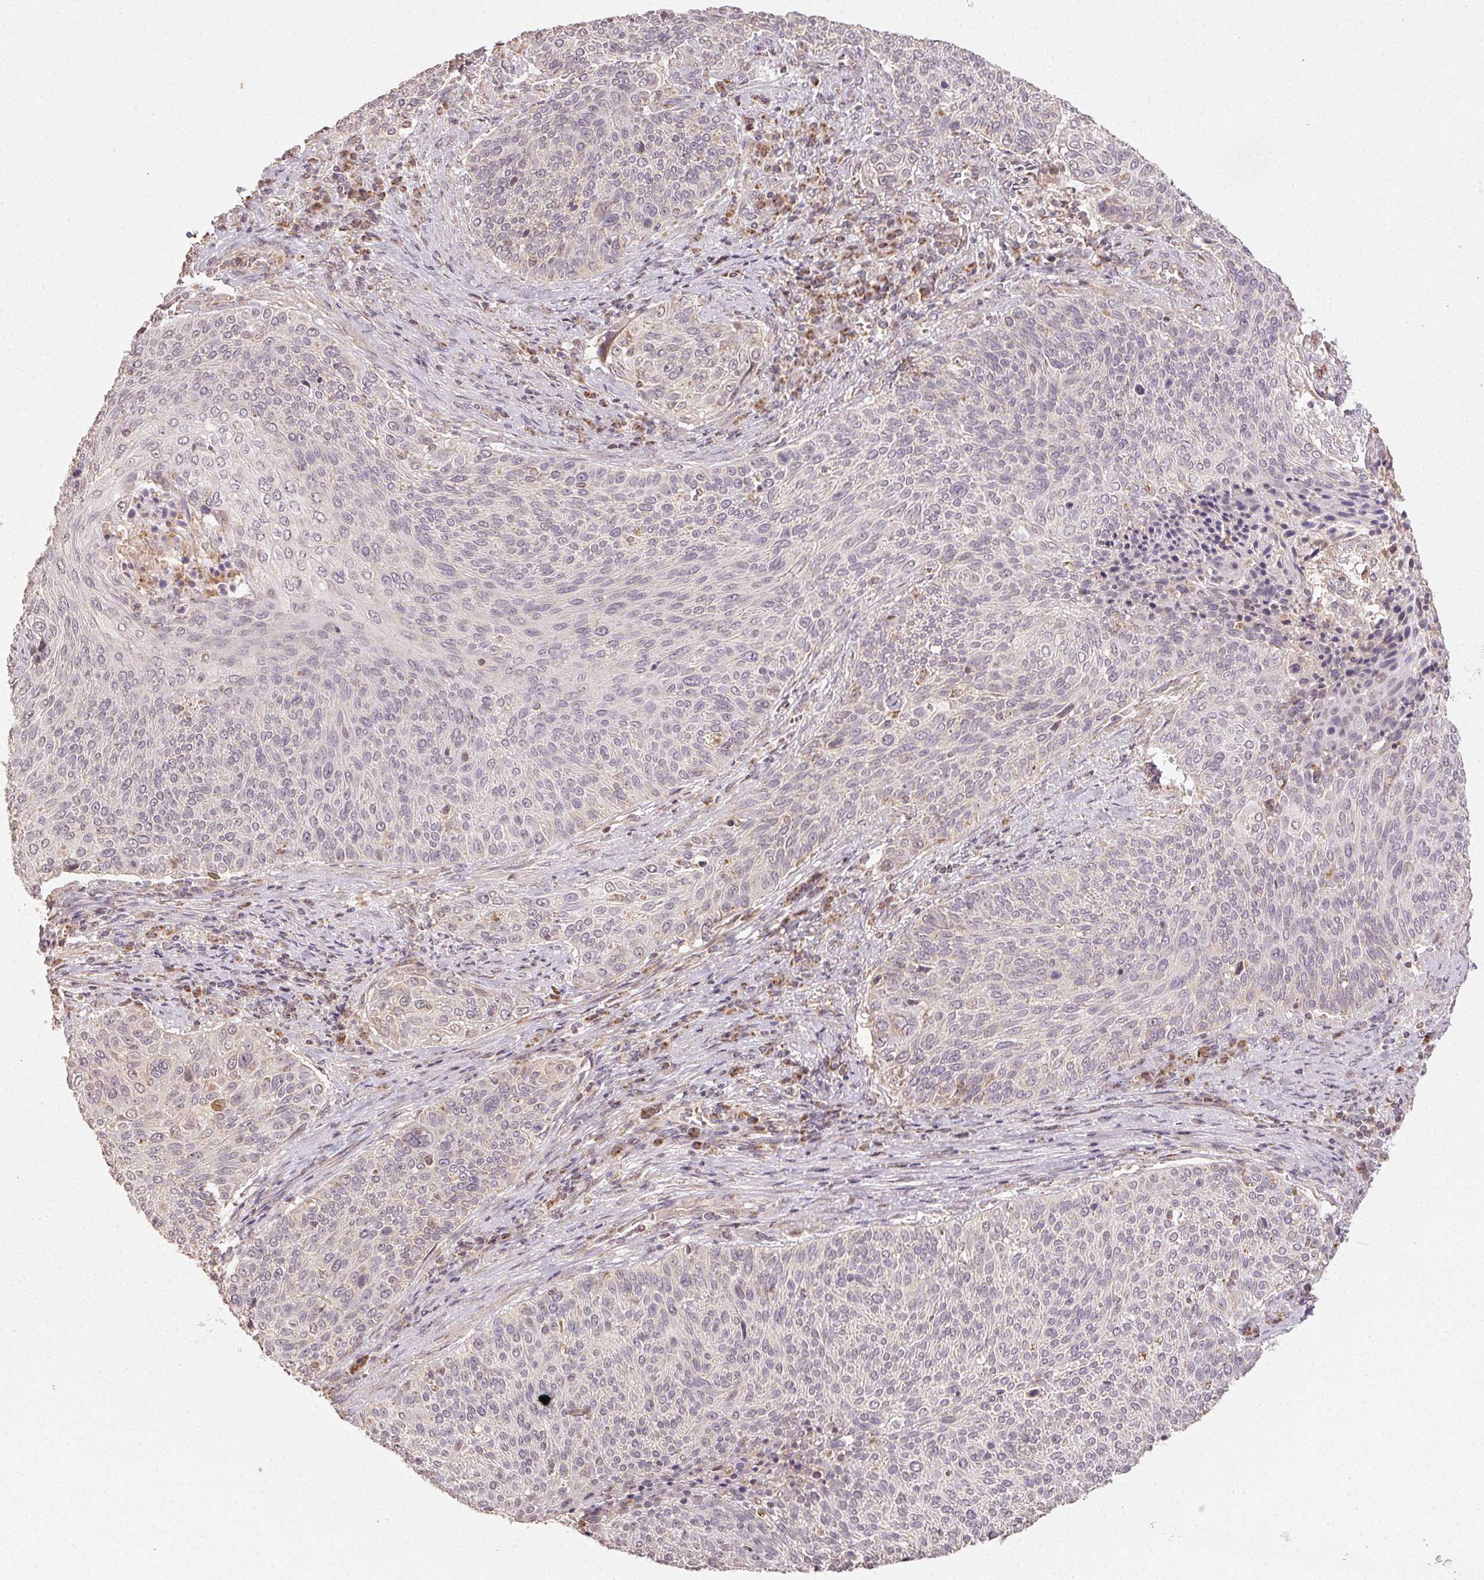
{"staining": {"intensity": "negative", "quantity": "none", "location": "none"}, "tissue": "cervical cancer", "cell_type": "Tumor cells", "image_type": "cancer", "snomed": [{"axis": "morphology", "description": "Squamous cell carcinoma, NOS"}, {"axis": "topography", "description": "Cervix"}], "caption": "The photomicrograph displays no significant positivity in tumor cells of cervical cancer (squamous cell carcinoma).", "gene": "CLASP1", "patient": {"sex": "female", "age": 31}}